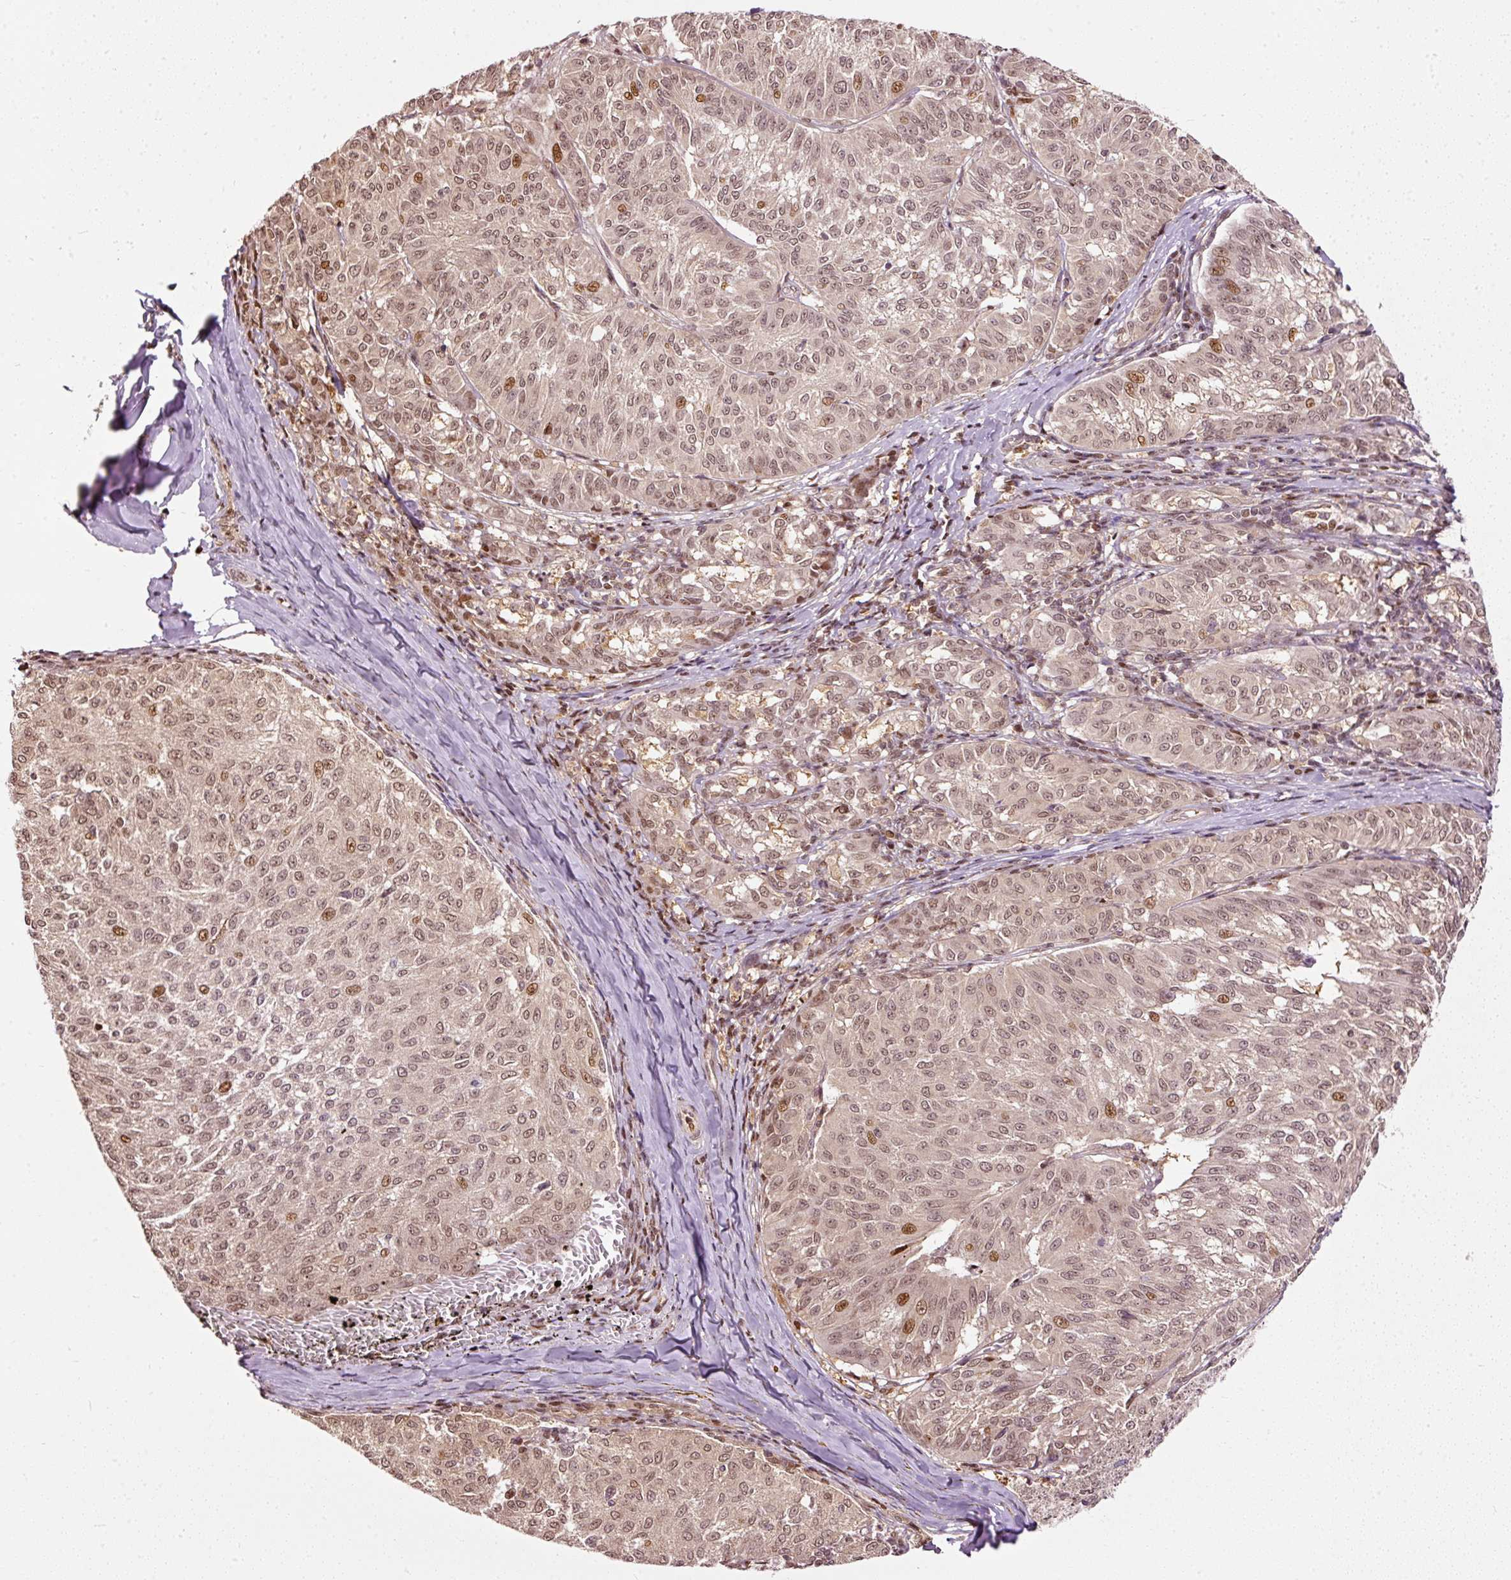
{"staining": {"intensity": "moderate", "quantity": "<25%", "location": "nuclear"}, "tissue": "melanoma", "cell_type": "Tumor cells", "image_type": "cancer", "snomed": [{"axis": "morphology", "description": "Malignant melanoma, NOS"}, {"axis": "topography", "description": "Skin"}], "caption": "Human malignant melanoma stained with a brown dye demonstrates moderate nuclear positive staining in approximately <25% of tumor cells.", "gene": "ZNF778", "patient": {"sex": "female", "age": 72}}